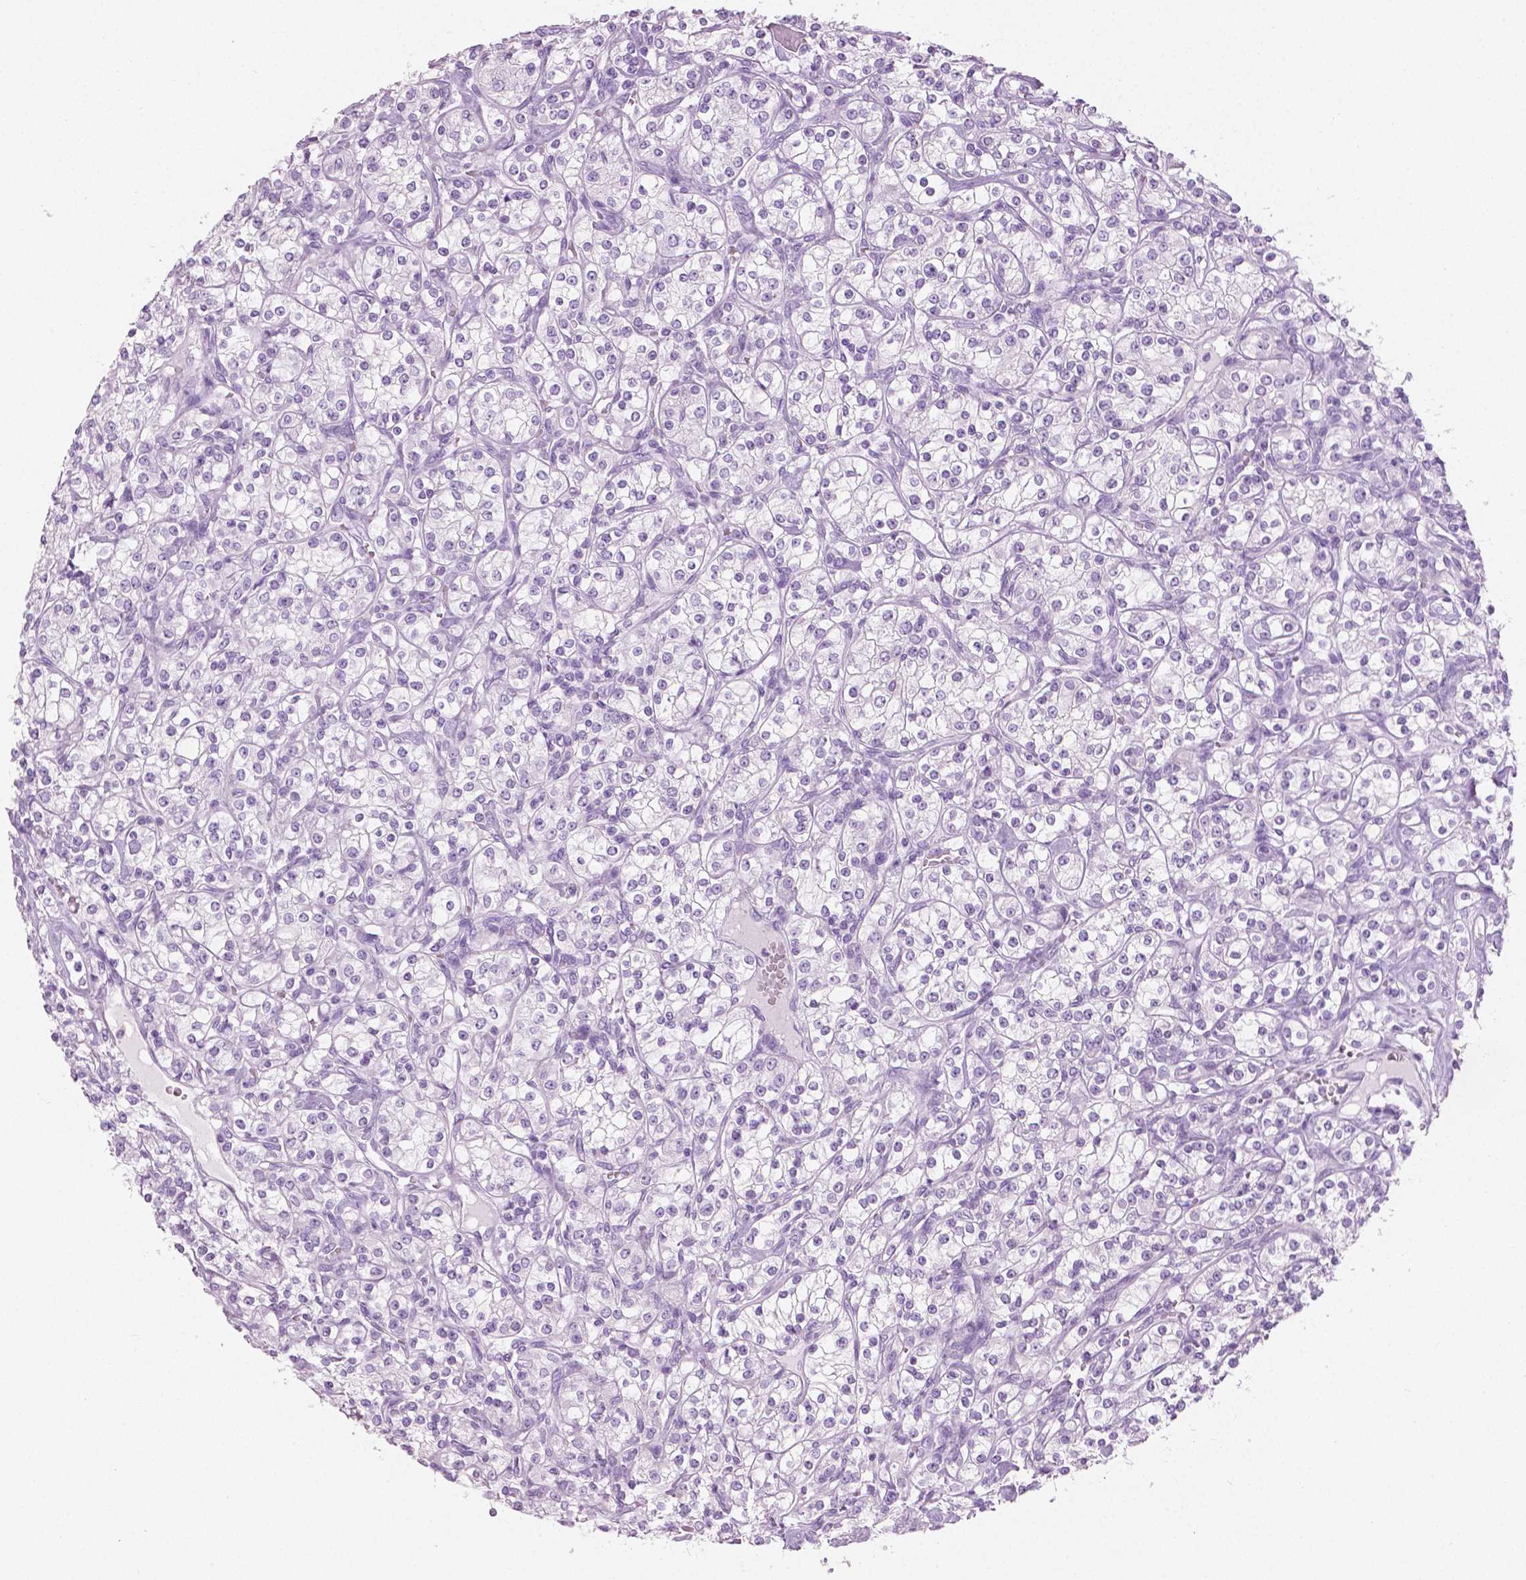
{"staining": {"intensity": "negative", "quantity": "none", "location": "none"}, "tissue": "renal cancer", "cell_type": "Tumor cells", "image_type": "cancer", "snomed": [{"axis": "morphology", "description": "Adenocarcinoma, NOS"}, {"axis": "topography", "description": "Kidney"}], "caption": "Tumor cells are negative for protein expression in human renal adenocarcinoma.", "gene": "PLIN4", "patient": {"sex": "male", "age": 77}}